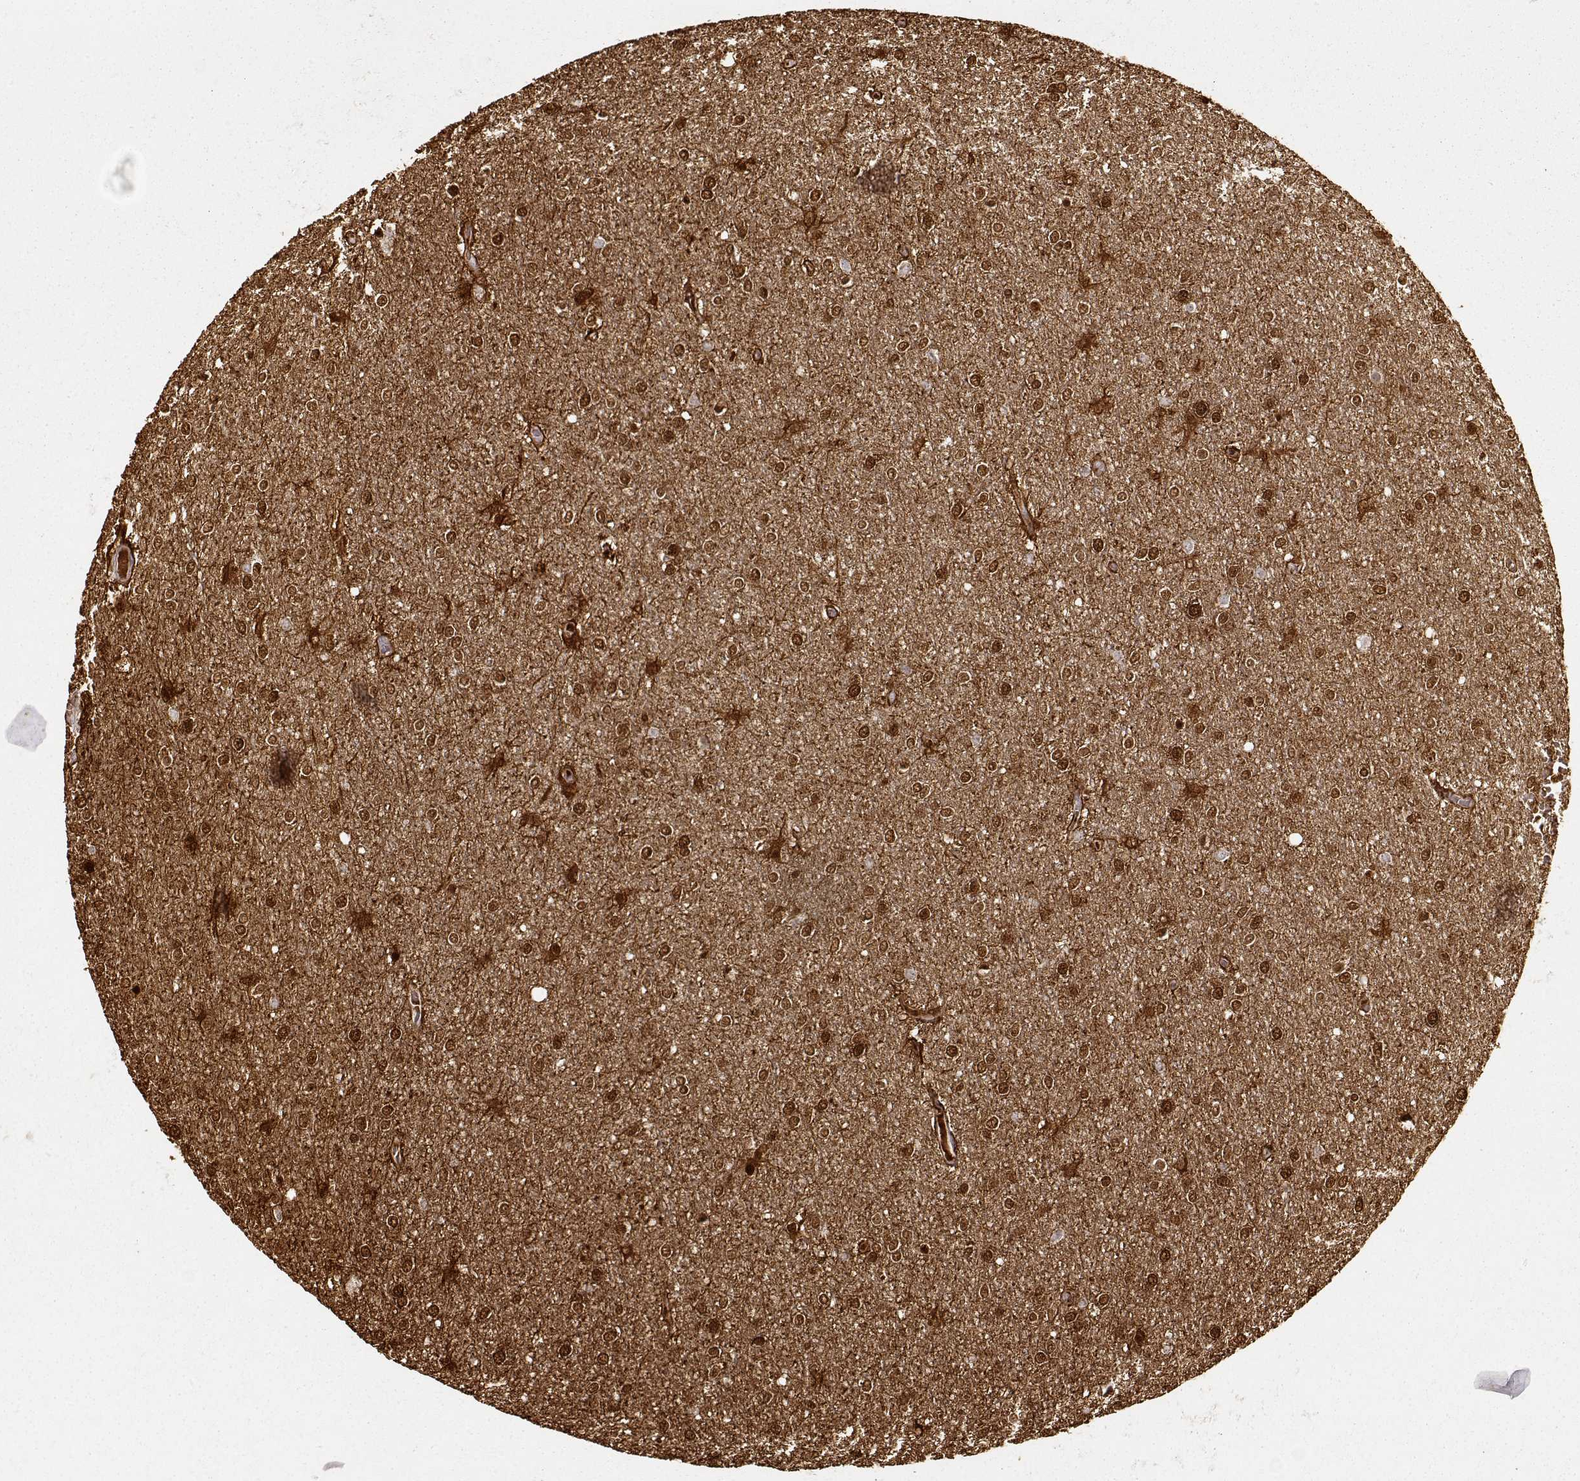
{"staining": {"intensity": "strong", "quantity": ">75%", "location": "cytoplasmic/membranous,nuclear"}, "tissue": "glioma", "cell_type": "Tumor cells", "image_type": "cancer", "snomed": [{"axis": "morphology", "description": "Glioma, malignant, High grade"}, {"axis": "topography", "description": "Brain"}], "caption": "Protein expression analysis of human malignant glioma (high-grade) reveals strong cytoplasmic/membranous and nuclear positivity in approximately >75% of tumor cells.", "gene": "S100B", "patient": {"sex": "female", "age": 61}}